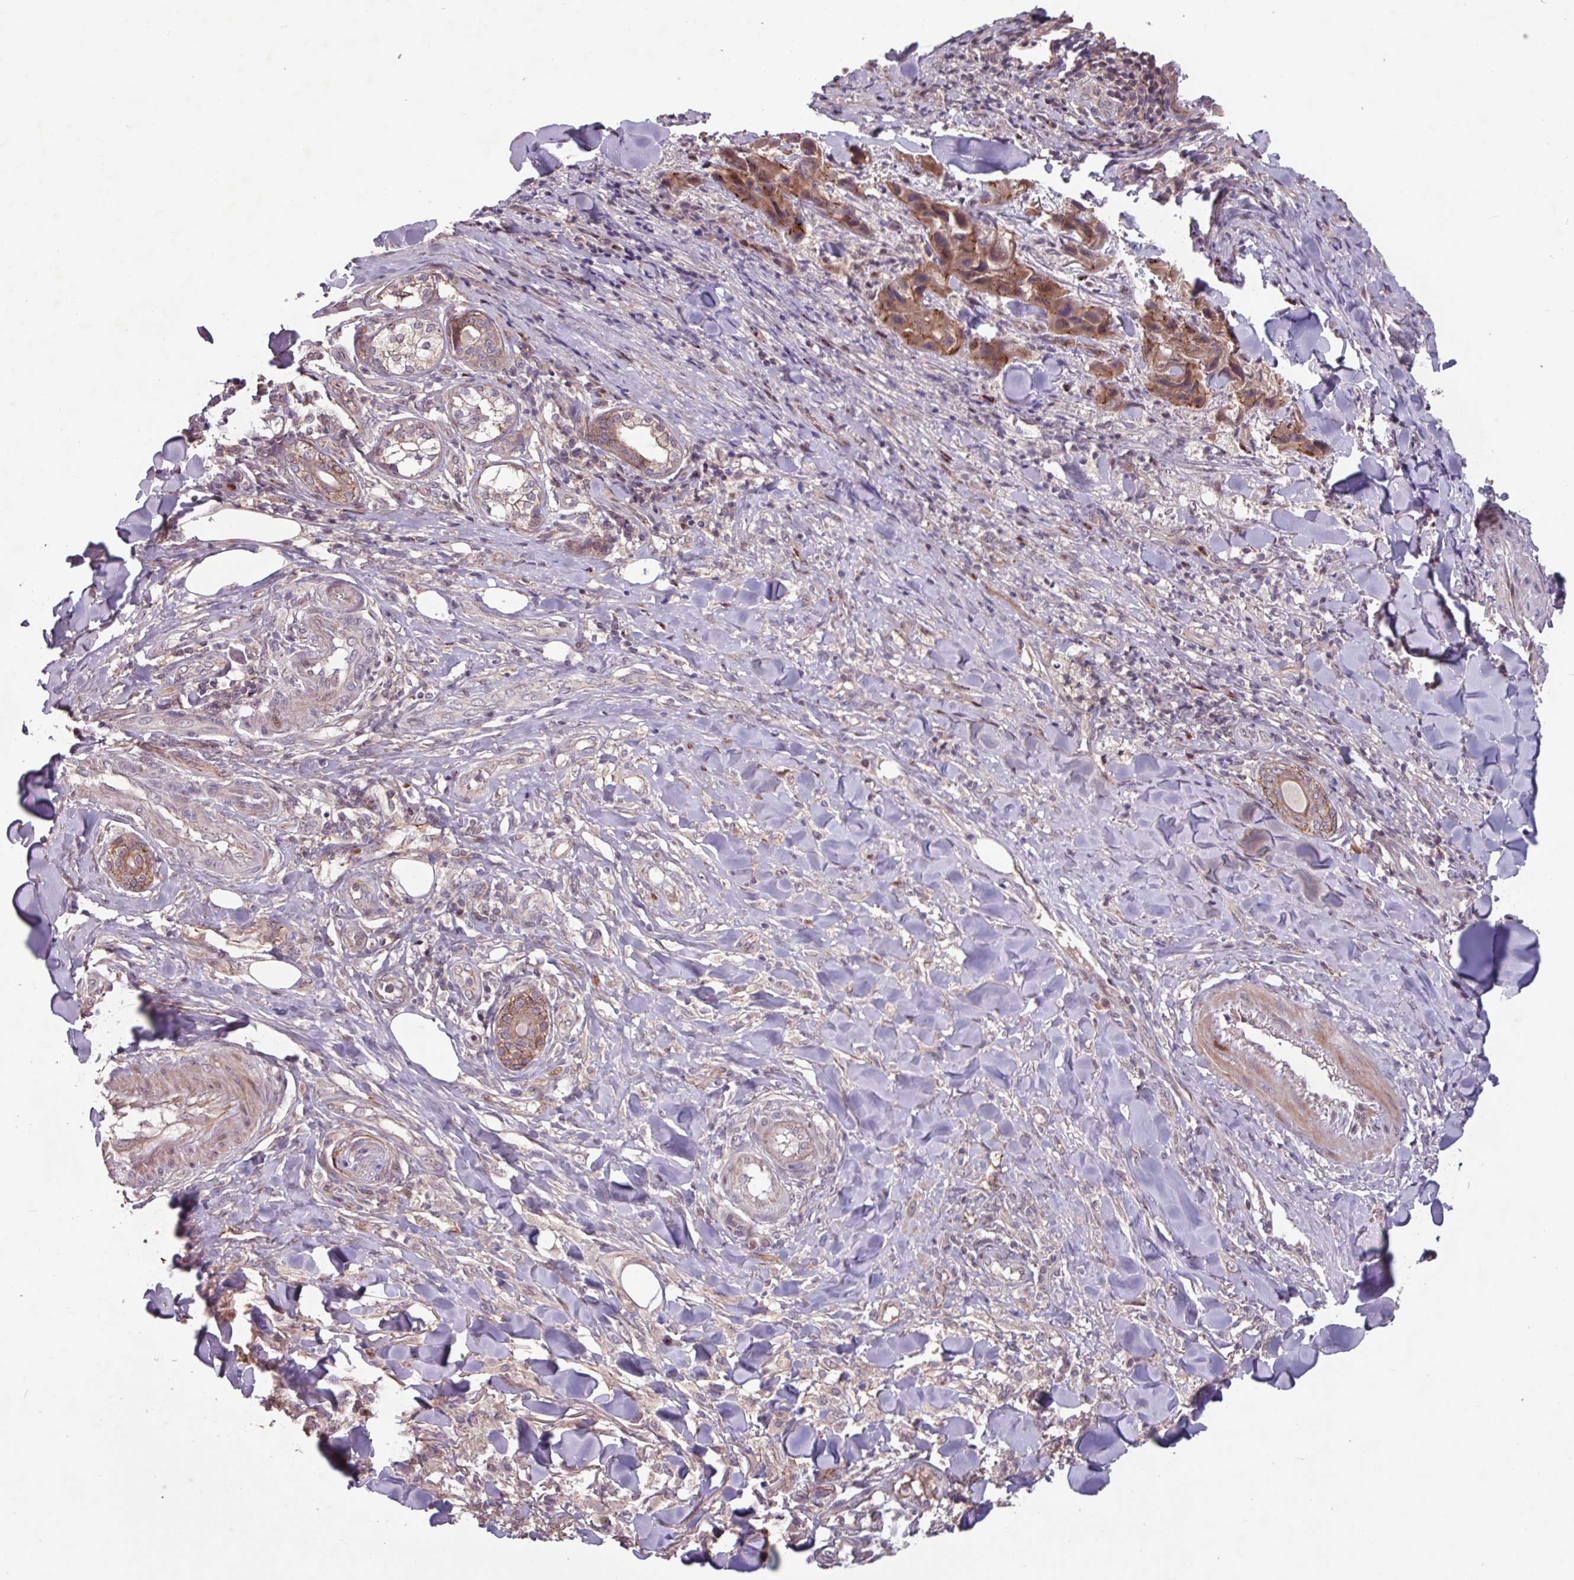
{"staining": {"intensity": "strong", "quantity": ">75%", "location": "cytoplasmic/membranous,nuclear"}, "tissue": "skin cancer", "cell_type": "Tumor cells", "image_type": "cancer", "snomed": [{"axis": "morphology", "description": "Squamous cell carcinoma, NOS"}, {"axis": "topography", "description": "Skin"}, {"axis": "topography", "description": "Subcutis"}], "caption": "Tumor cells display high levels of strong cytoplasmic/membranous and nuclear expression in about >75% of cells in skin cancer.", "gene": "TMEM88", "patient": {"sex": "male", "age": 73}}